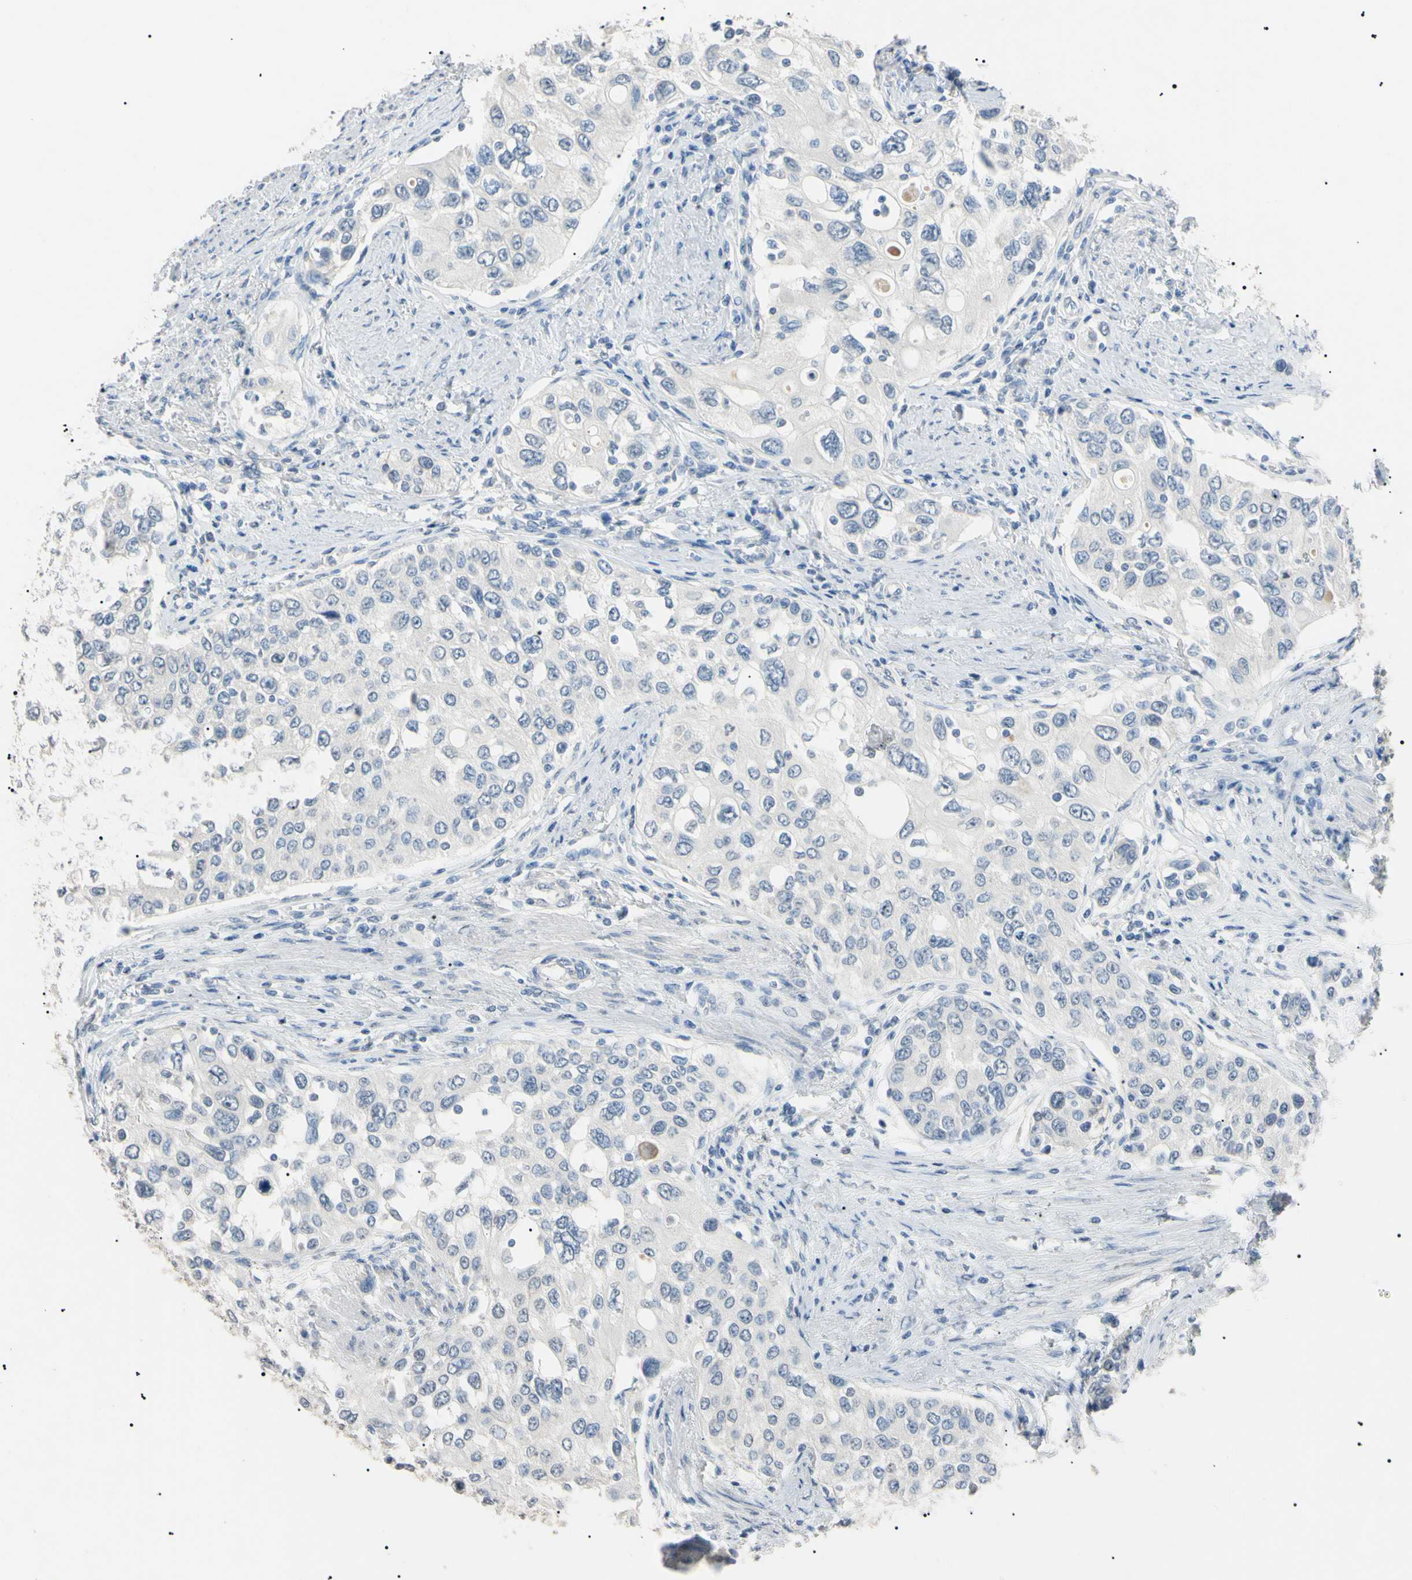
{"staining": {"intensity": "negative", "quantity": "none", "location": "none"}, "tissue": "urothelial cancer", "cell_type": "Tumor cells", "image_type": "cancer", "snomed": [{"axis": "morphology", "description": "Urothelial carcinoma, High grade"}, {"axis": "topography", "description": "Urinary bladder"}], "caption": "High magnification brightfield microscopy of urothelial cancer stained with DAB (3,3'-diaminobenzidine) (brown) and counterstained with hematoxylin (blue): tumor cells show no significant positivity.", "gene": "CGB3", "patient": {"sex": "female", "age": 56}}